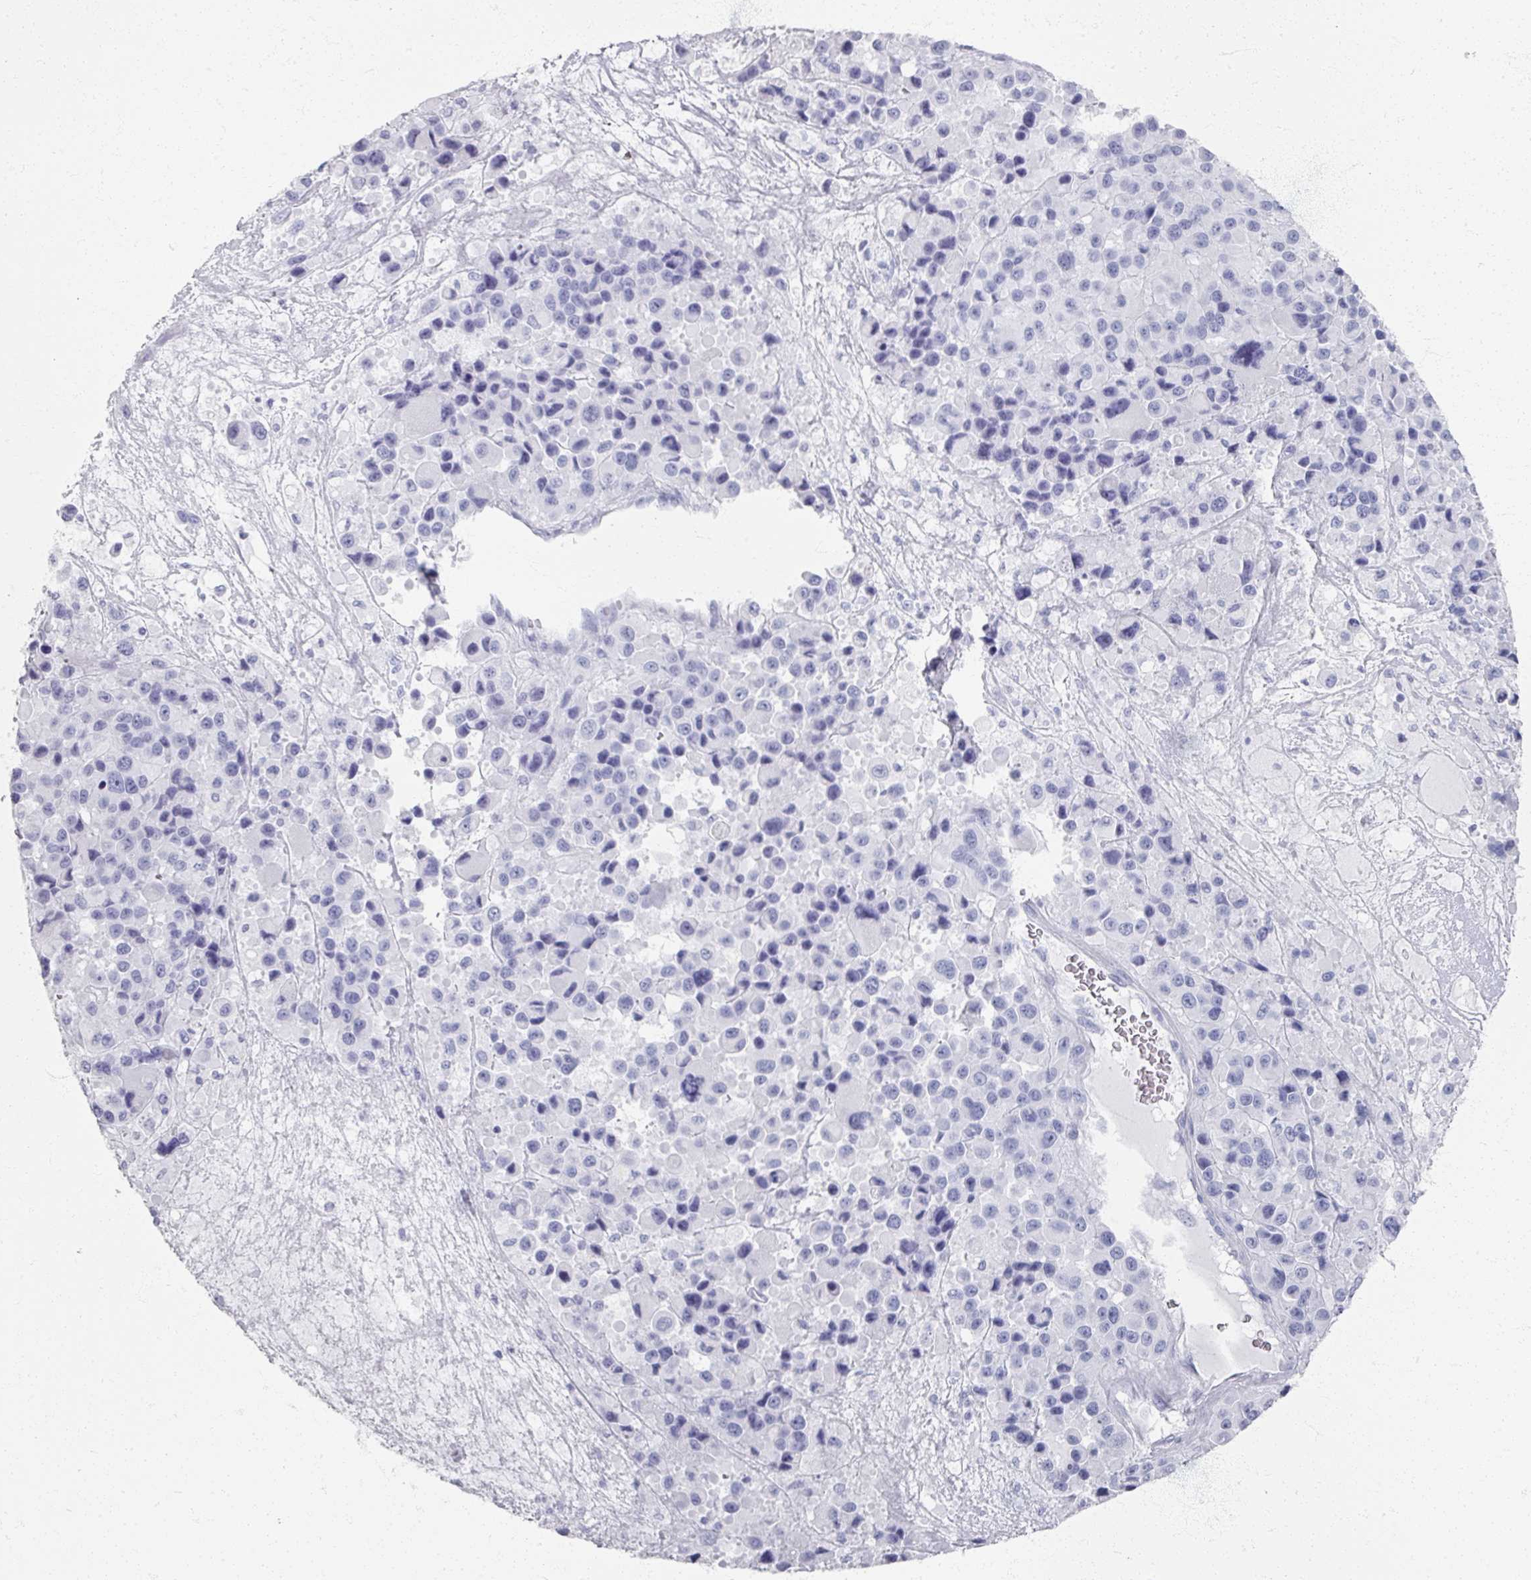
{"staining": {"intensity": "negative", "quantity": "none", "location": "none"}, "tissue": "melanoma", "cell_type": "Tumor cells", "image_type": "cancer", "snomed": [{"axis": "morphology", "description": "Malignant melanoma, Metastatic site"}, {"axis": "topography", "description": "Lymph node"}], "caption": "IHC of human malignant melanoma (metastatic site) reveals no staining in tumor cells.", "gene": "PSKH1", "patient": {"sex": "female", "age": 65}}